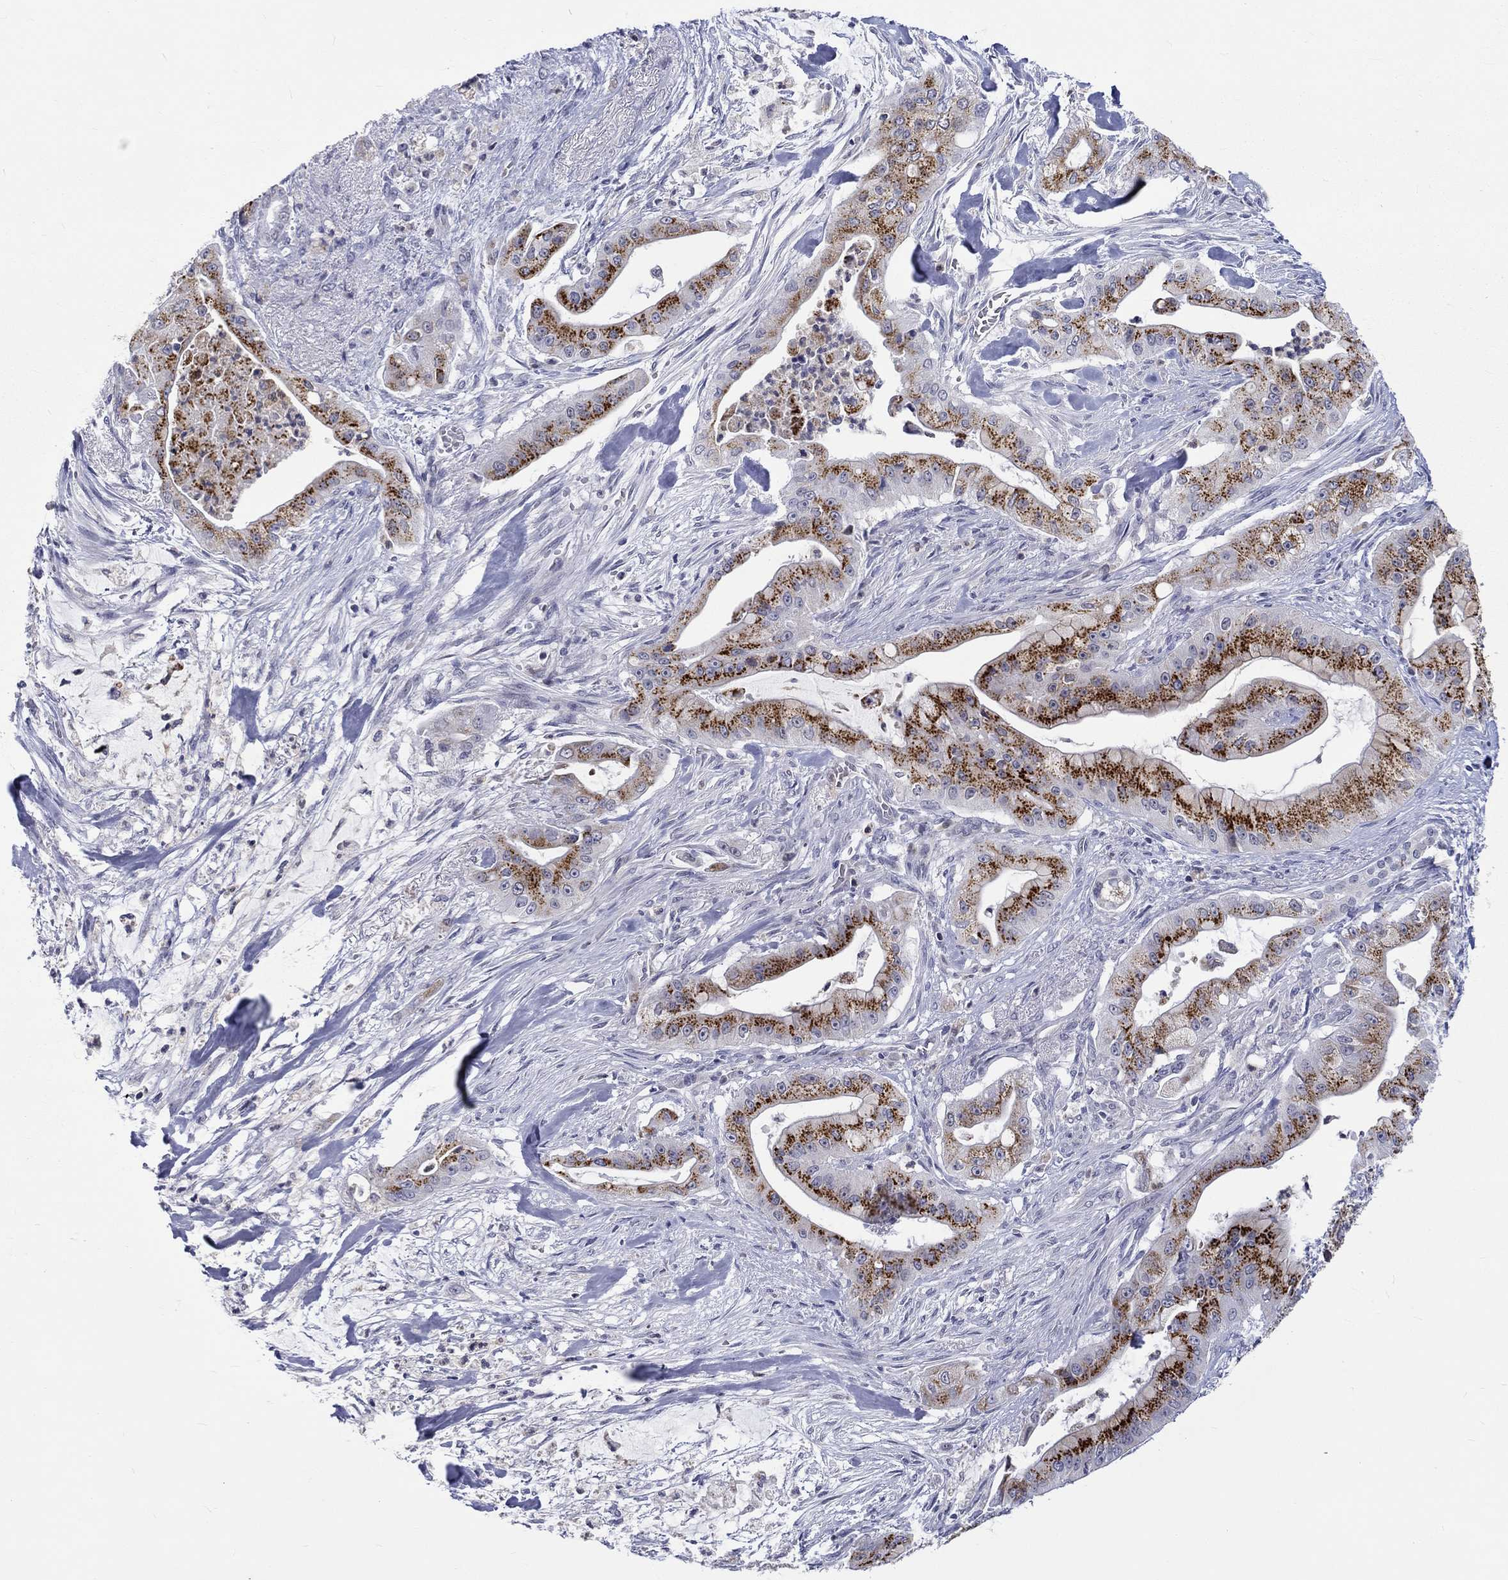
{"staining": {"intensity": "strong", "quantity": ">75%", "location": "cytoplasmic/membranous"}, "tissue": "pancreatic cancer", "cell_type": "Tumor cells", "image_type": "cancer", "snomed": [{"axis": "morphology", "description": "Normal tissue, NOS"}, {"axis": "morphology", "description": "Inflammation, NOS"}, {"axis": "morphology", "description": "Adenocarcinoma, NOS"}, {"axis": "topography", "description": "Pancreas"}], "caption": "Human pancreatic cancer (adenocarcinoma) stained for a protein (brown) shows strong cytoplasmic/membranous positive staining in about >75% of tumor cells.", "gene": "ST6GALNAC1", "patient": {"sex": "male", "age": 57}}